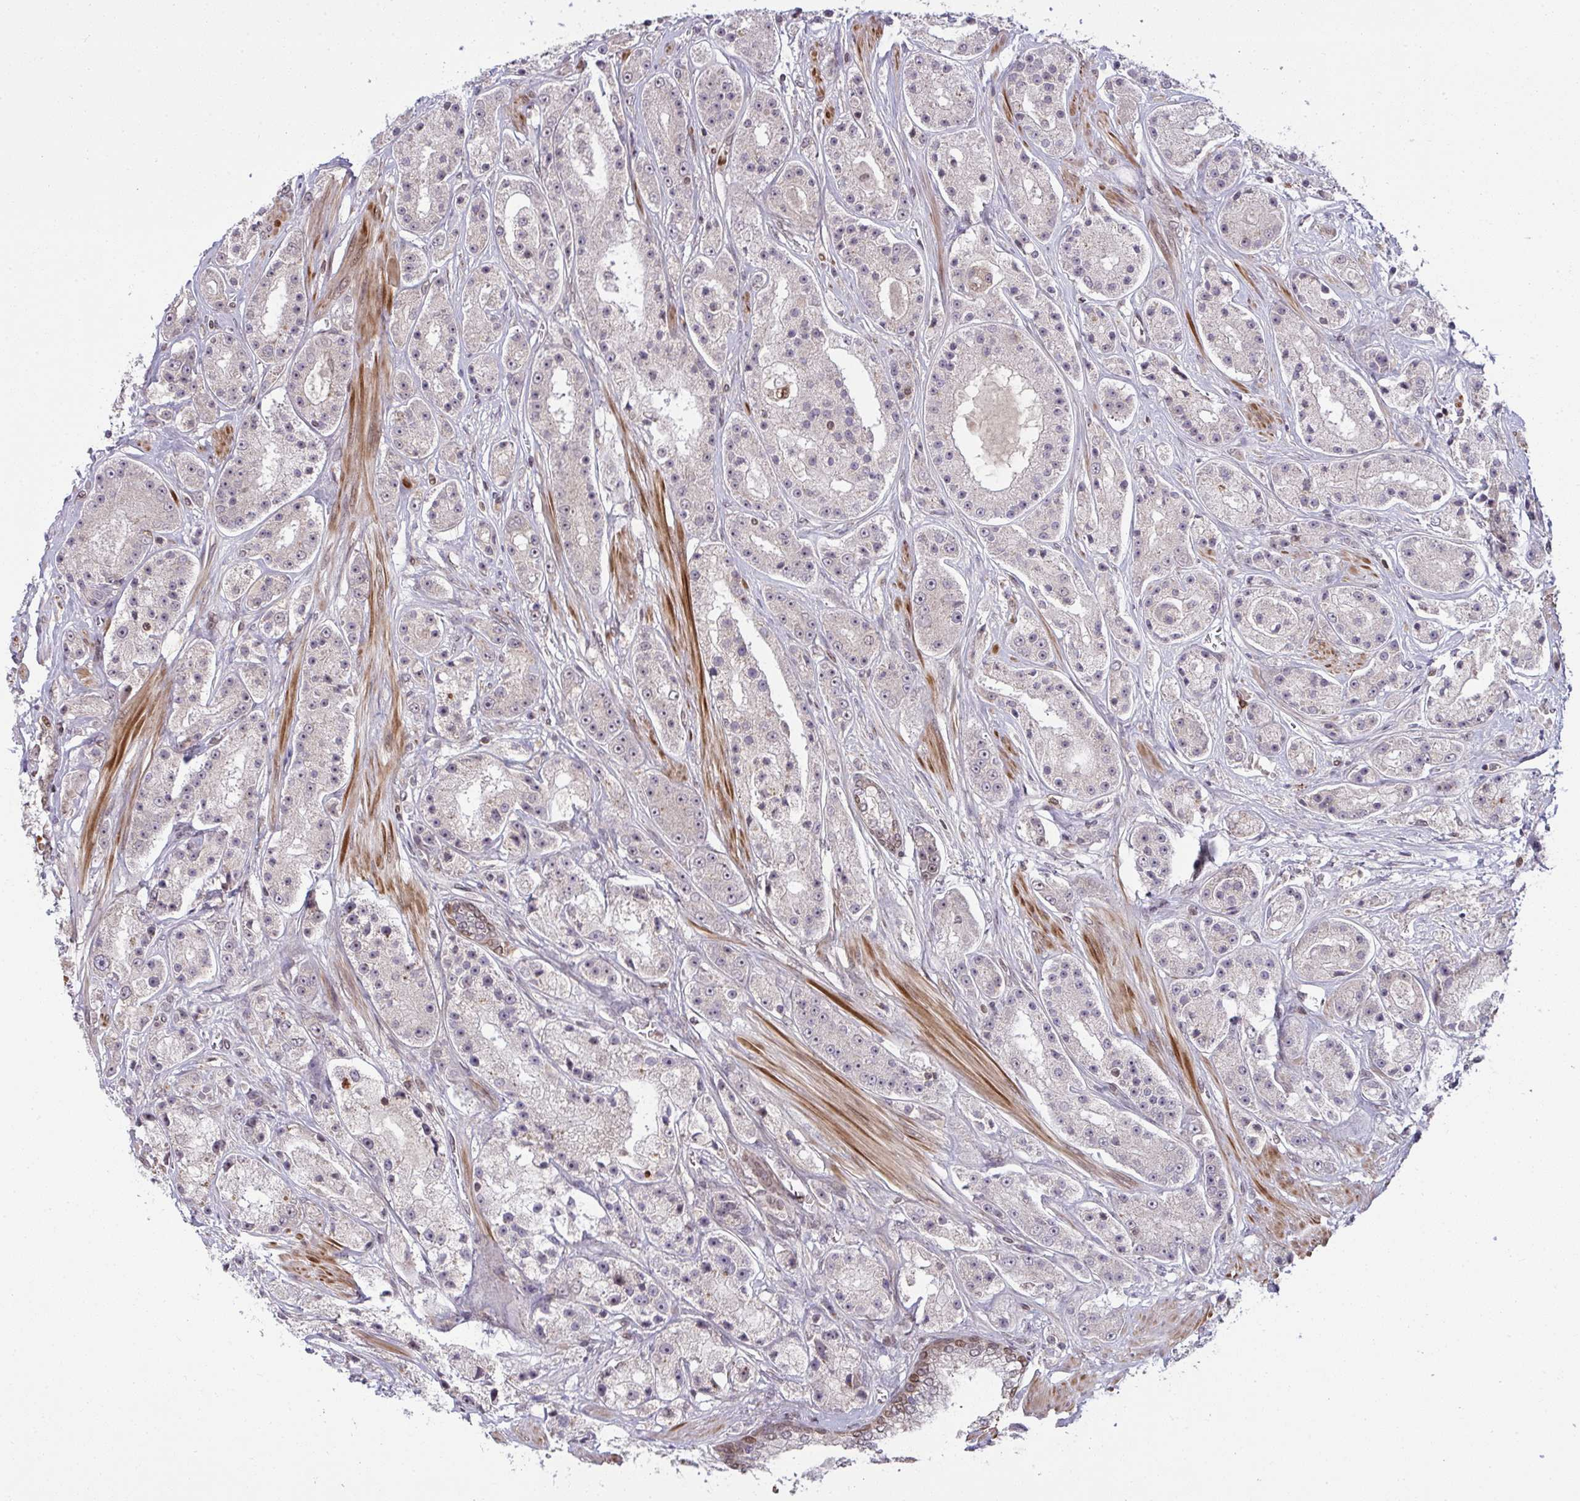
{"staining": {"intensity": "weak", "quantity": "<25%", "location": "nuclear"}, "tissue": "prostate cancer", "cell_type": "Tumor cells", "image_type": "cancer", "snomed": [{"axis": "morphology", "description": "Adenocarcinoma, High grade"}, {"axis": "topography", "description": "Prostate"}], "caption": "Tumor cells show no significant protein staining in prostate adenocarcinoma (high-grade).", "gene": "UXT", "patient": {"sex": "male", "age": 67}}